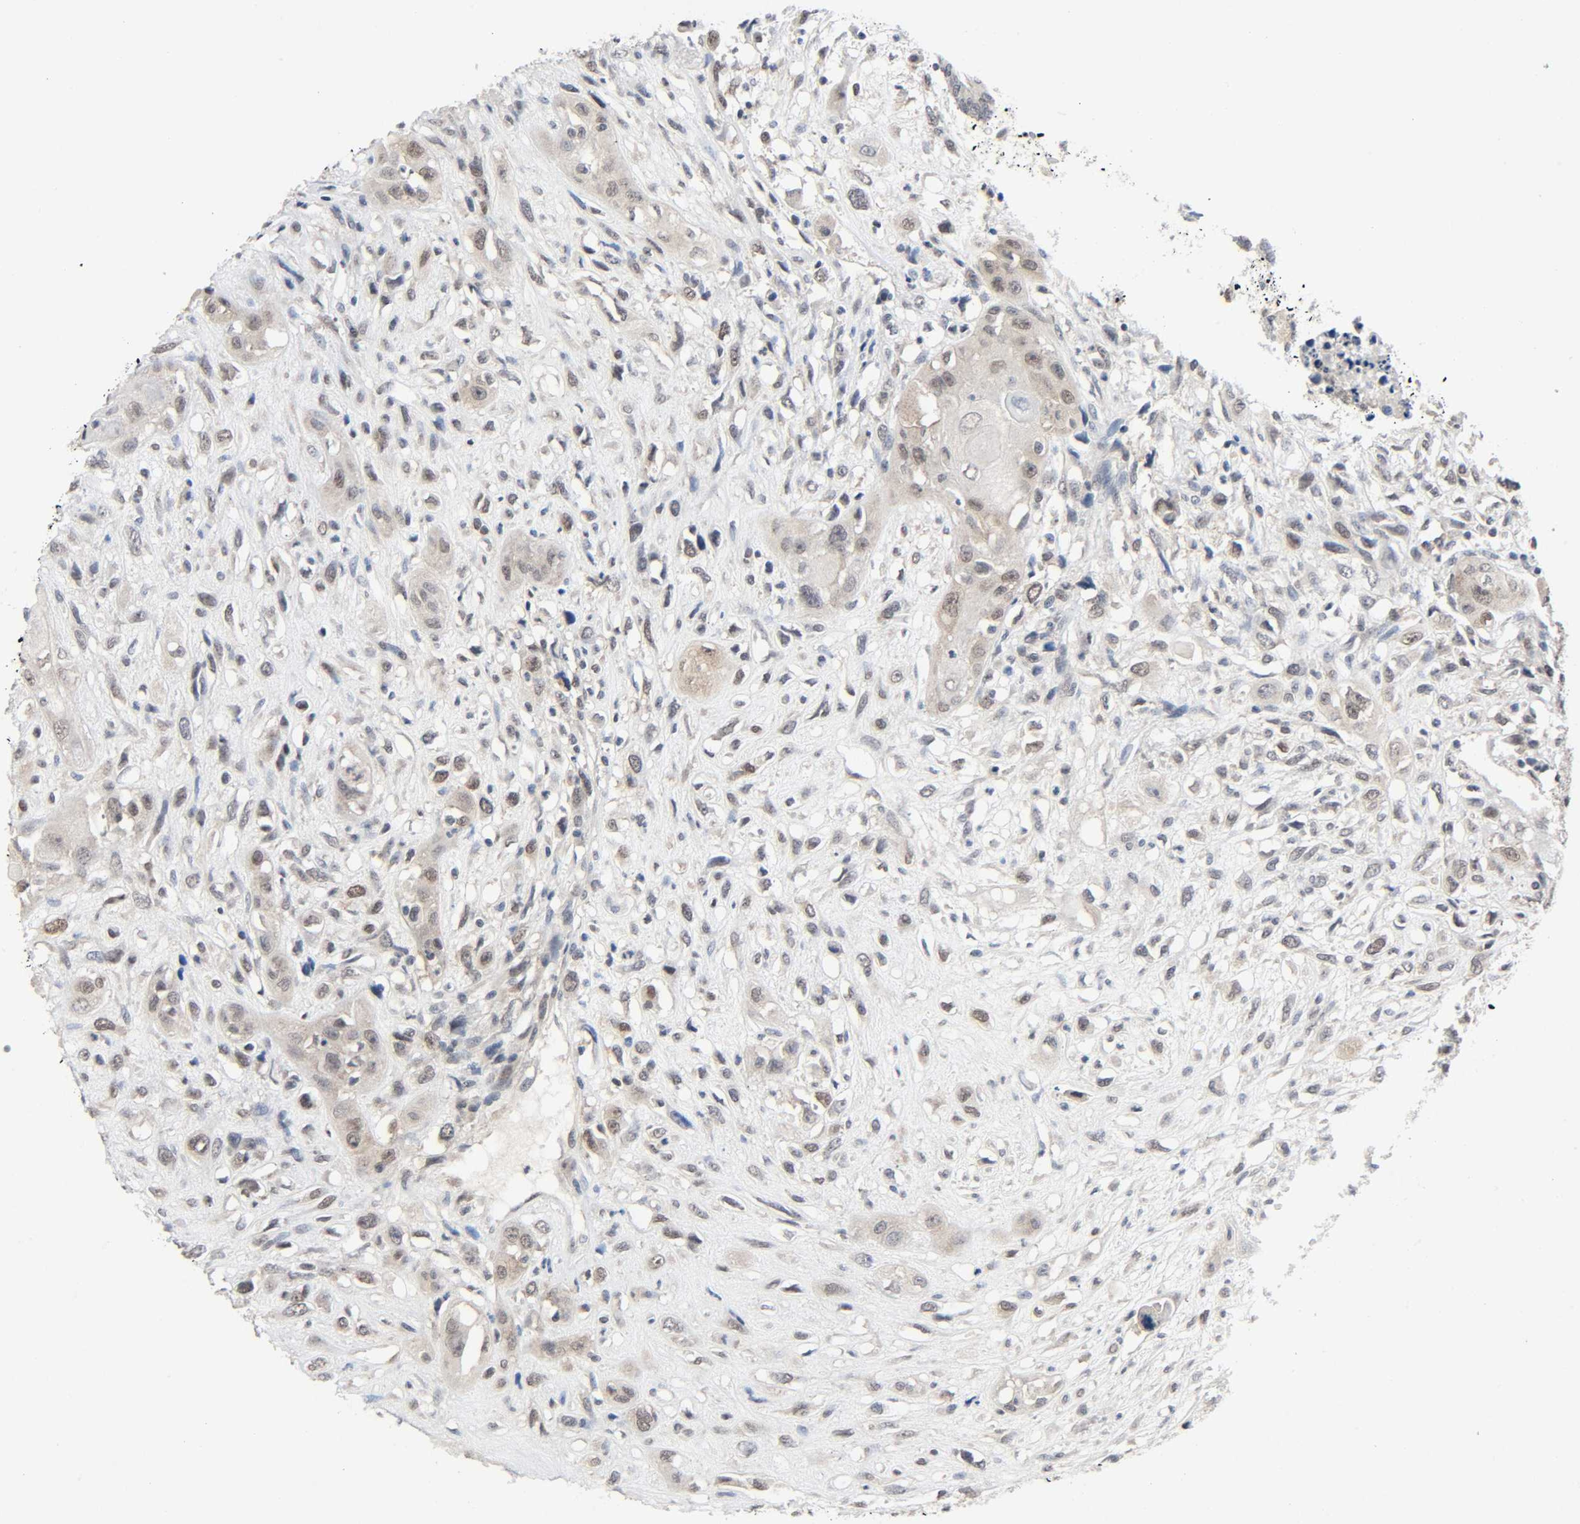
{"staining": {"intensity": "weak", "quantity": "25%-75%", "location": "cytoplasmic/membranous,nuclear"}, "tissue": "head and neck cancer", "cell_type": "Tumor cells", "image_type": "cancer", "snomed": [{"axis": "morphology", "description": "Necrosis, NOS"}, {"axis": "morphology", "description": "Neoplasm, malignant, NOS"}, {"axis": "topography", "description": "Salivary gland"}, {"axis": "topography", "description": "Head-Neck"}], "caption": "An image showing weak cytoplasmic/membranous and nuclear expression in approximately 25%-75% of tumor cells in head and neck cancer, as visualized by brown immunohistochemical staining.", "gene": "MAPKAPK5", "patient": {"sex": "male", "age": 43}}